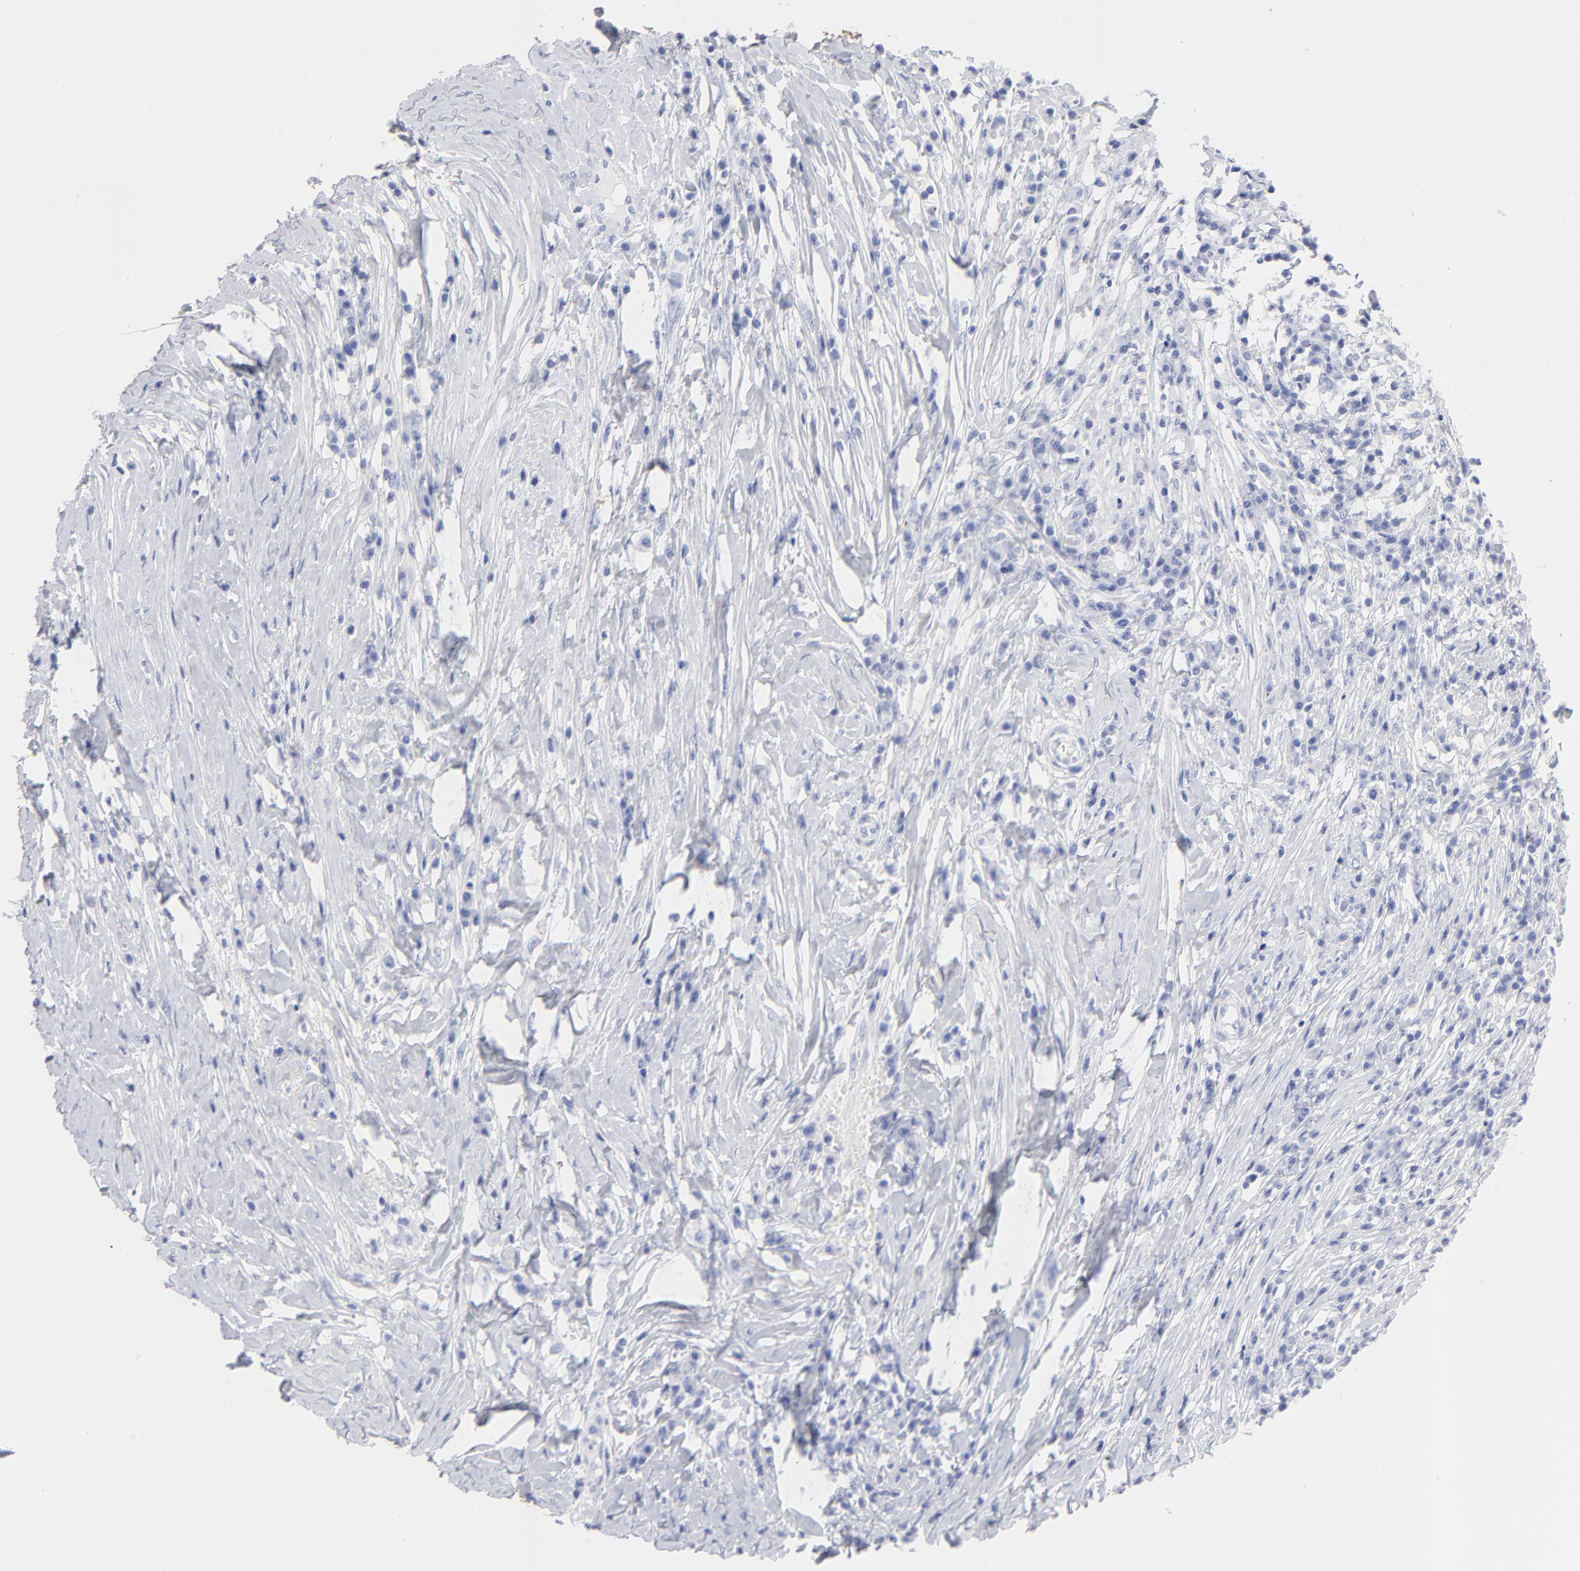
{"staining": {"intensity": "negative", "quantity": "none", "location": "none"}, "tissue": "head and neck cancer", "cell_type": "Tumor cells", "image_type": "cancer", "snomed": [{"axis": "morphology", "description": "Adenocarcinoma, NOS"}, {"axis": "topography", "description": "Salivary gland"}, {"axis": "topography", "description": "Head-Neck"}], "caption": "The immunohistochemistry (IHC) micrograph has no significant positivity in tumor cells of adenocarcinoma (head and neck) tissue.", "gene": "ACY1", "patient": {"sex": "female", "age": 65}}